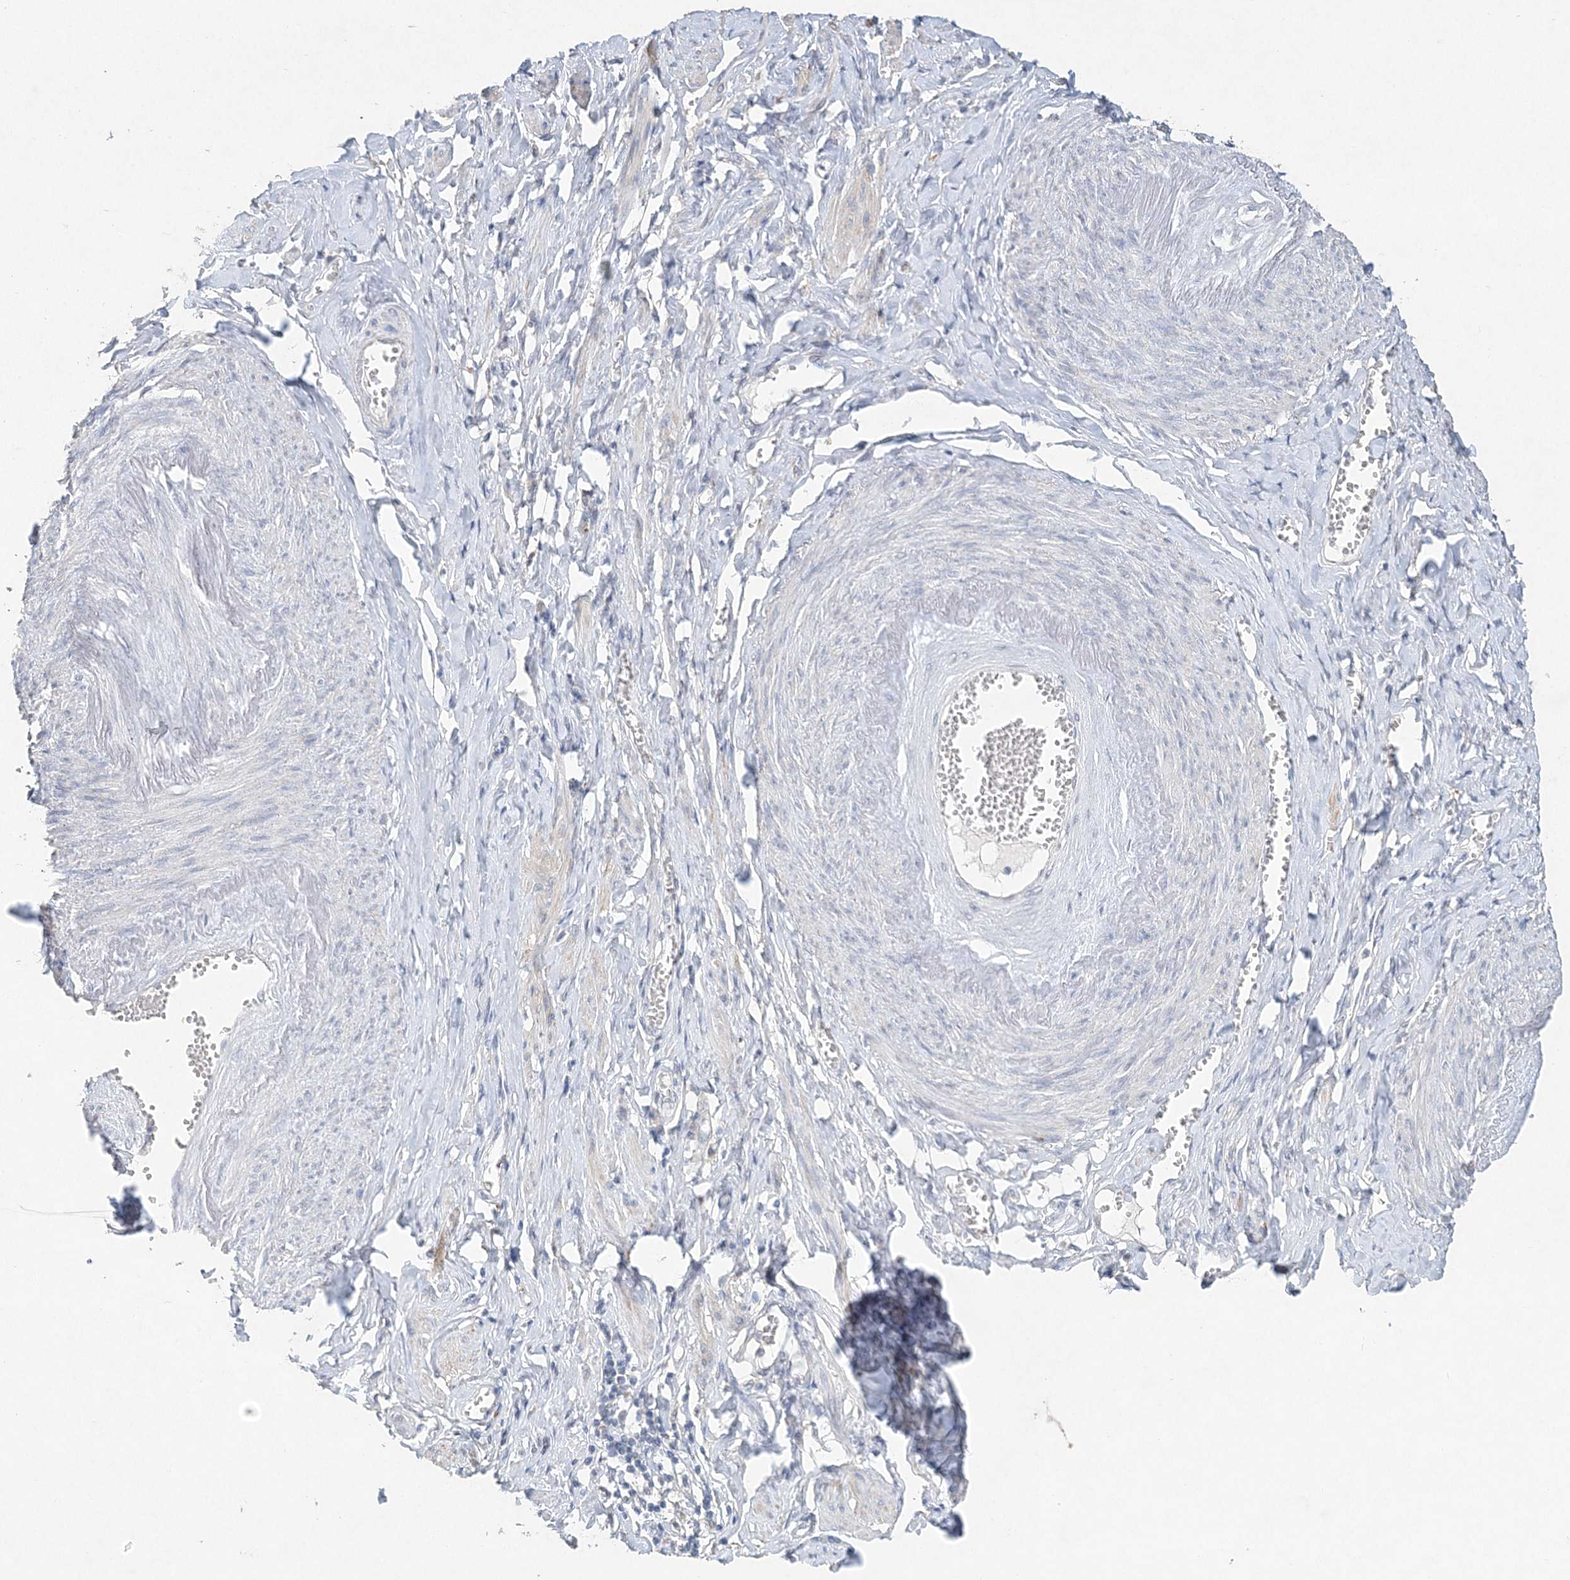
{"staining": {"intensity": "negative", "quantity": "none", "location": "none"}, "tissue": "adipose tissue", "cell_type": "Adipocytes", "image_type": "normal", "snomed": [{"axis": "morphology", "description": "Normal tissue, NOS"}, {"axis": "topography", "description": "Vascular tissue"}, {"axis": "topography", "description": "Fallopian tube"}, {"axis": "topography", "description": "Ovary"}], "caption": "This is a histopathology image of immunohistochemistry (IHC) staining of normal adipose tissue, which shows no expression in adipocytes.", "gene": "MAT2B", "patient": {"sex": "female", "age": 67}}